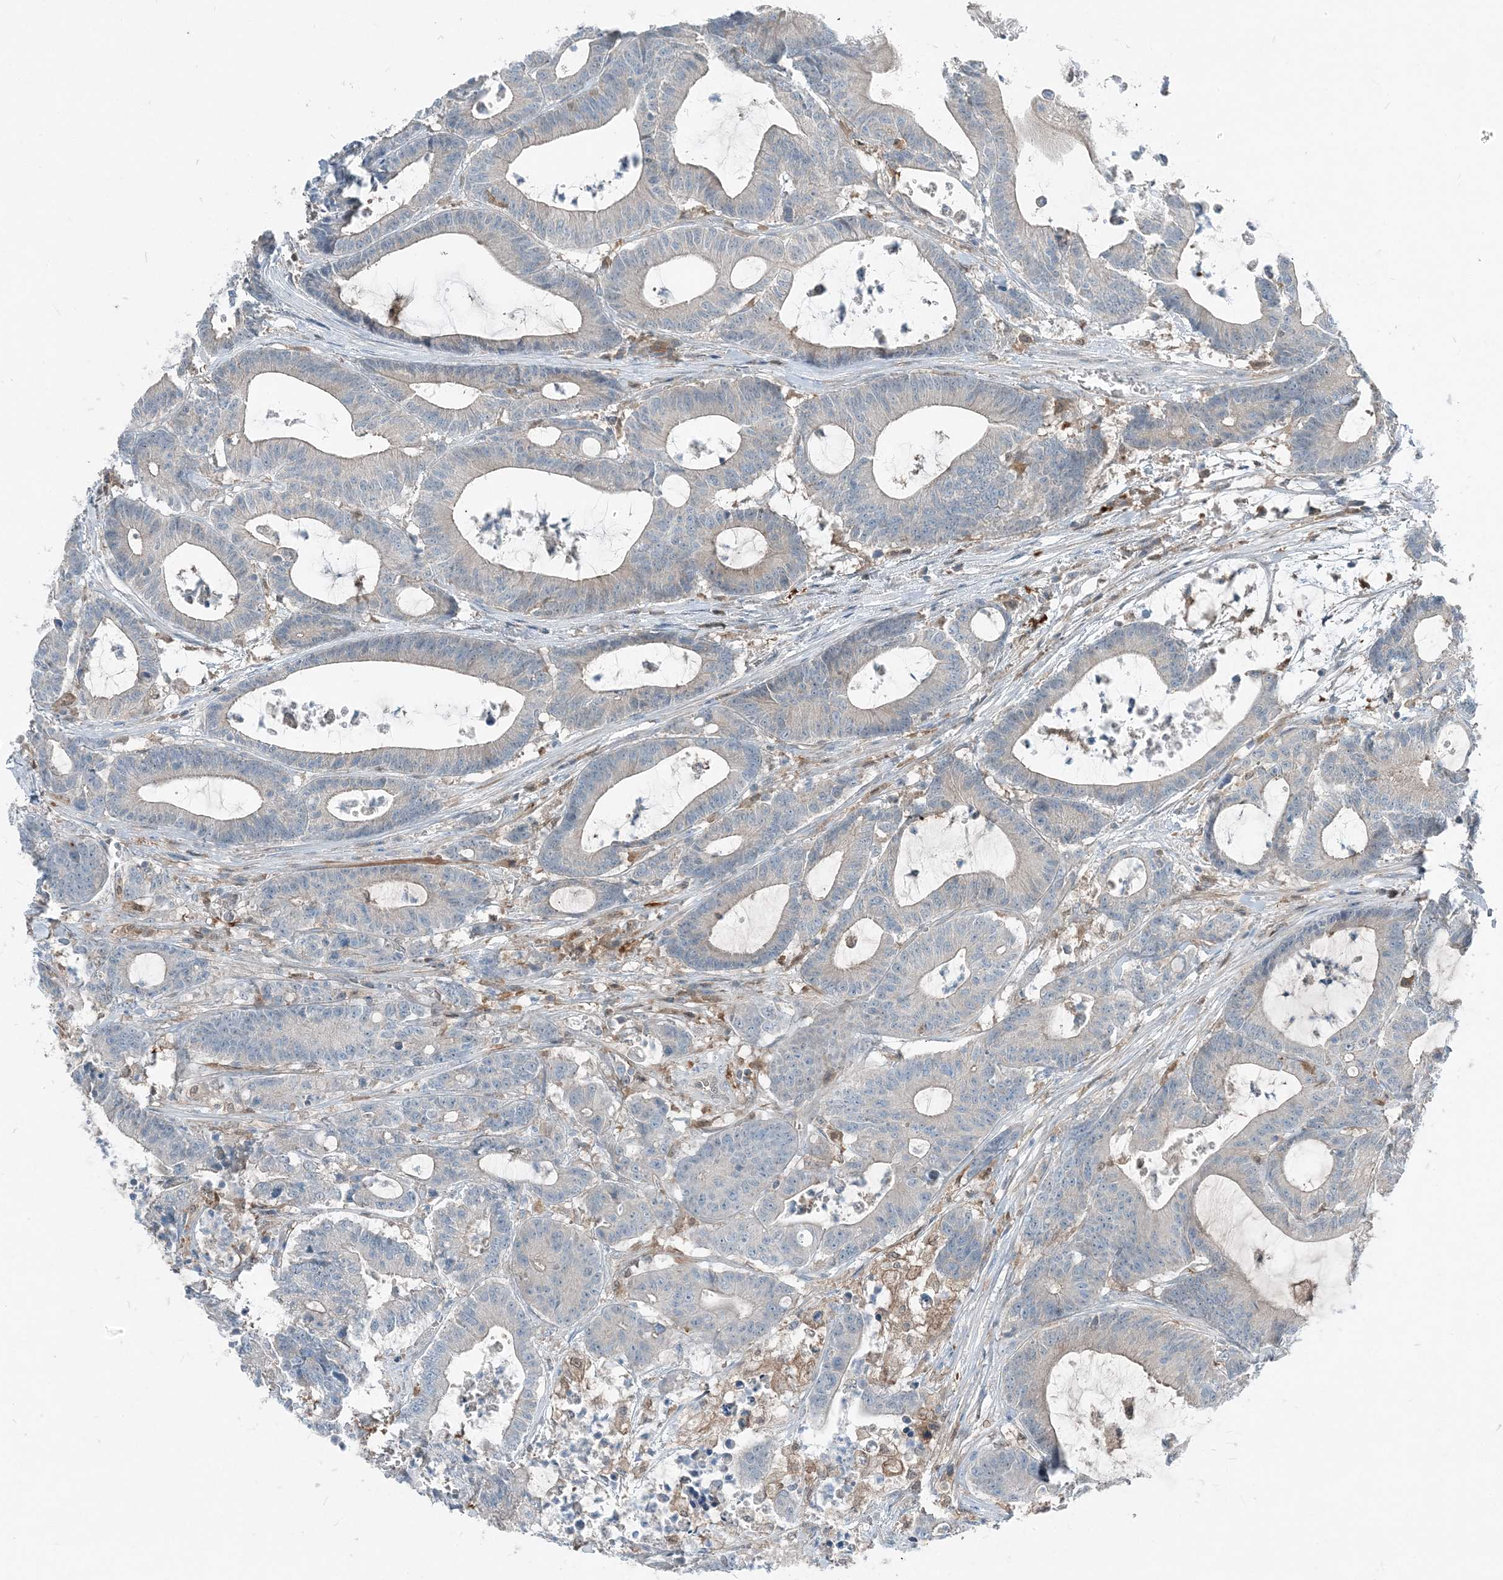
{"staining": {"intensity": "negative", "quantity": "none", "location": "none"}, "tissue": "colorectal cancer", "cell_type": "Tumor cells", "image_type": "cancer", "snomed": [{"axis": "morphology", "description": "Adenocarcinoma, NOS"}, {"axis": "topography", "description": "Colon"}], "caption": "Immunohistochemical staining of colorectal adenocarcinoma displays no significant positivity in tumor cells. (DAB immunohistochemistry (IHC) visualized using brightfield microscopy, high magnification).", "gene": "ARMH1", "patient": {"sex": "female", "age": 84}}